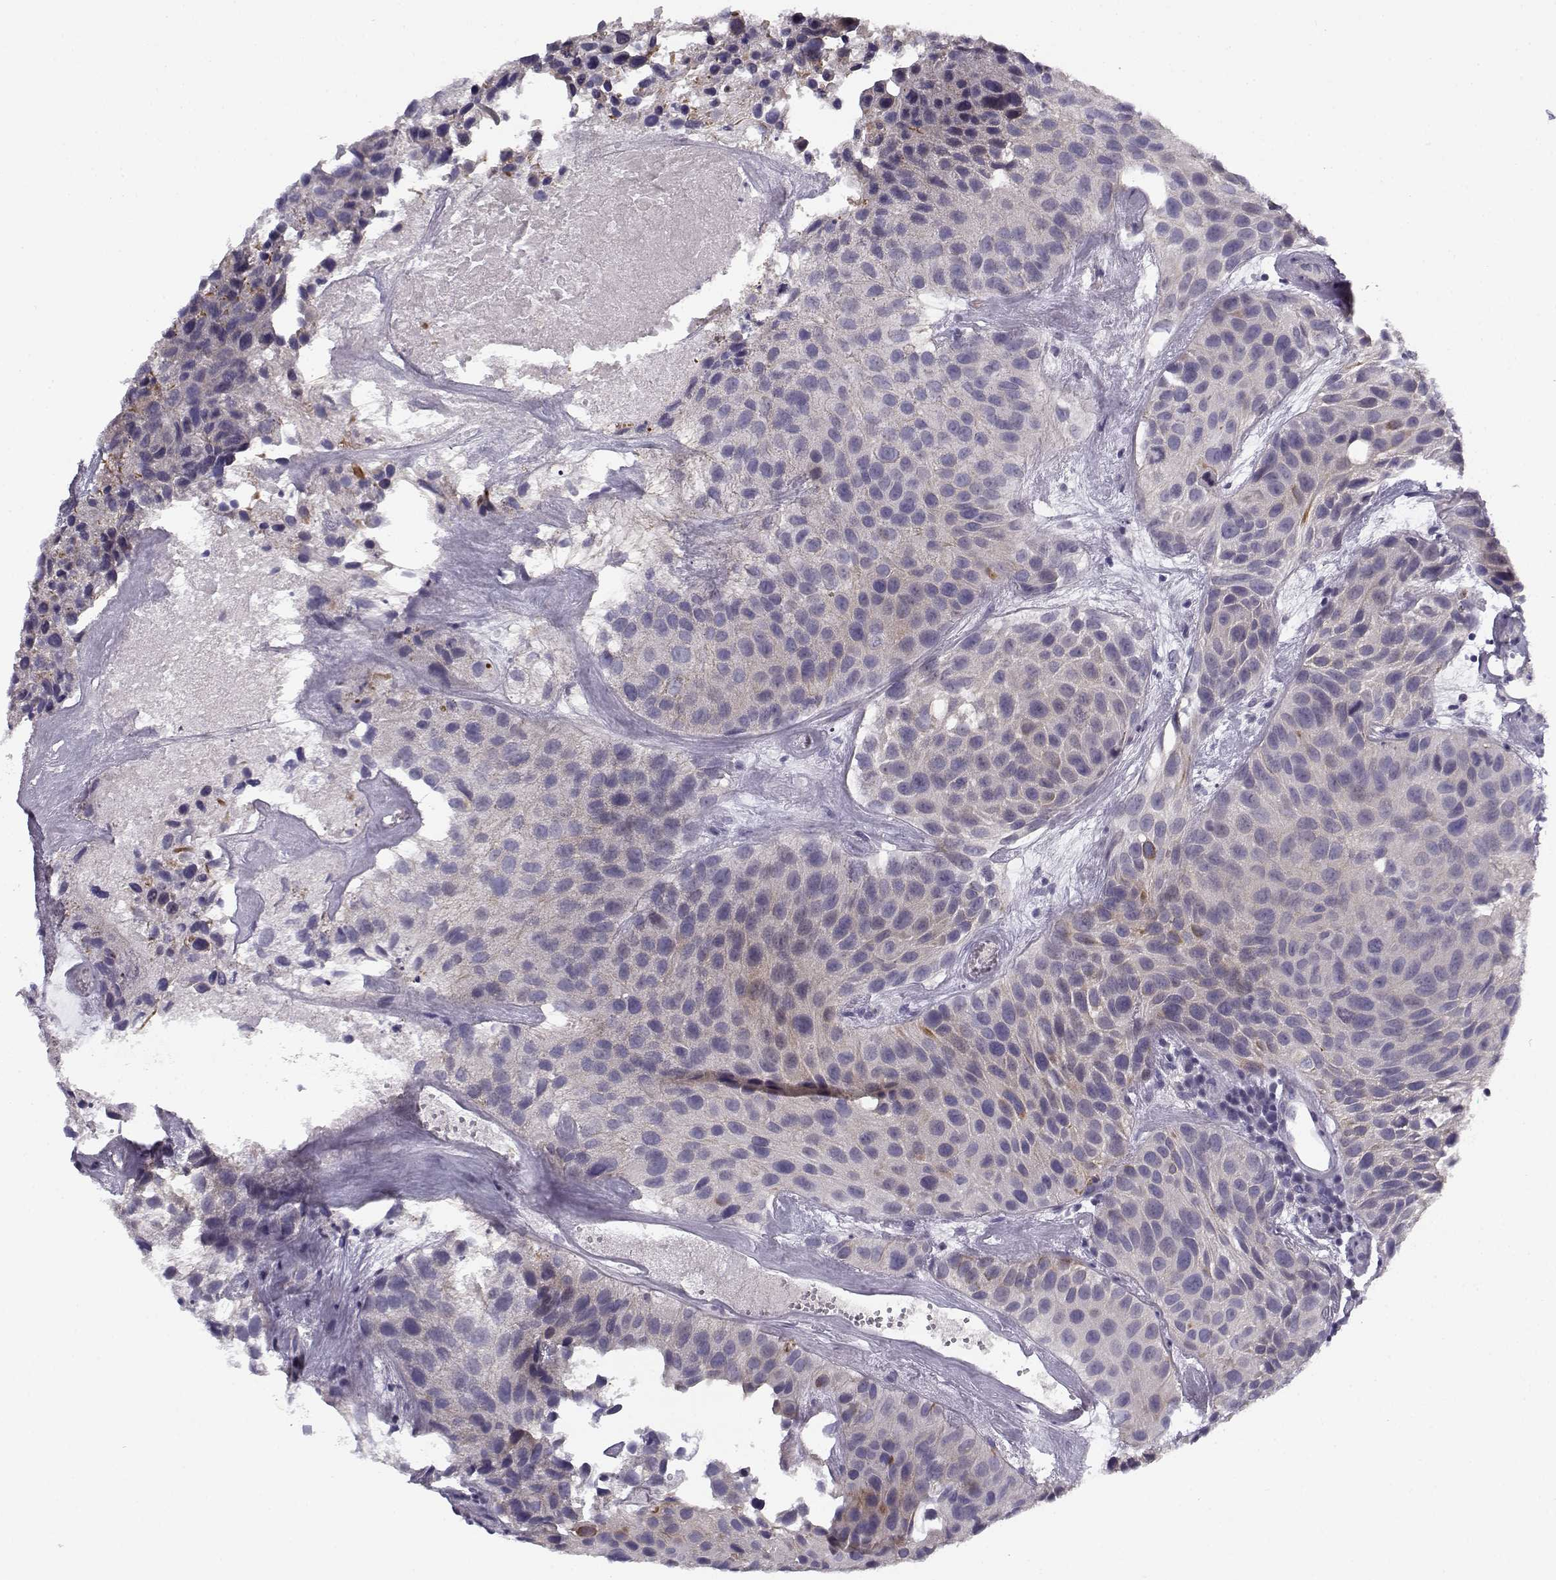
{"staining": {"intensity": "negative", "quantity": "none", "location": "none"}, "tissue": "urothelial cancer", "cell_type": "Tumor cells", "image_type": "cancer", "snomed": [{"axis": "morphology", "description": "Urothelial carcinoma, Low grade"}, {"axis": "topography", "description": "Urinary bladder"}], "caption": "Low-grade urothelial carcinoma stained for a protein using immunohistochemistry (IHC) reveals no staining tumor cells.", "gene": "DDX25", "patient": {"sex": "female", "age": 87}}